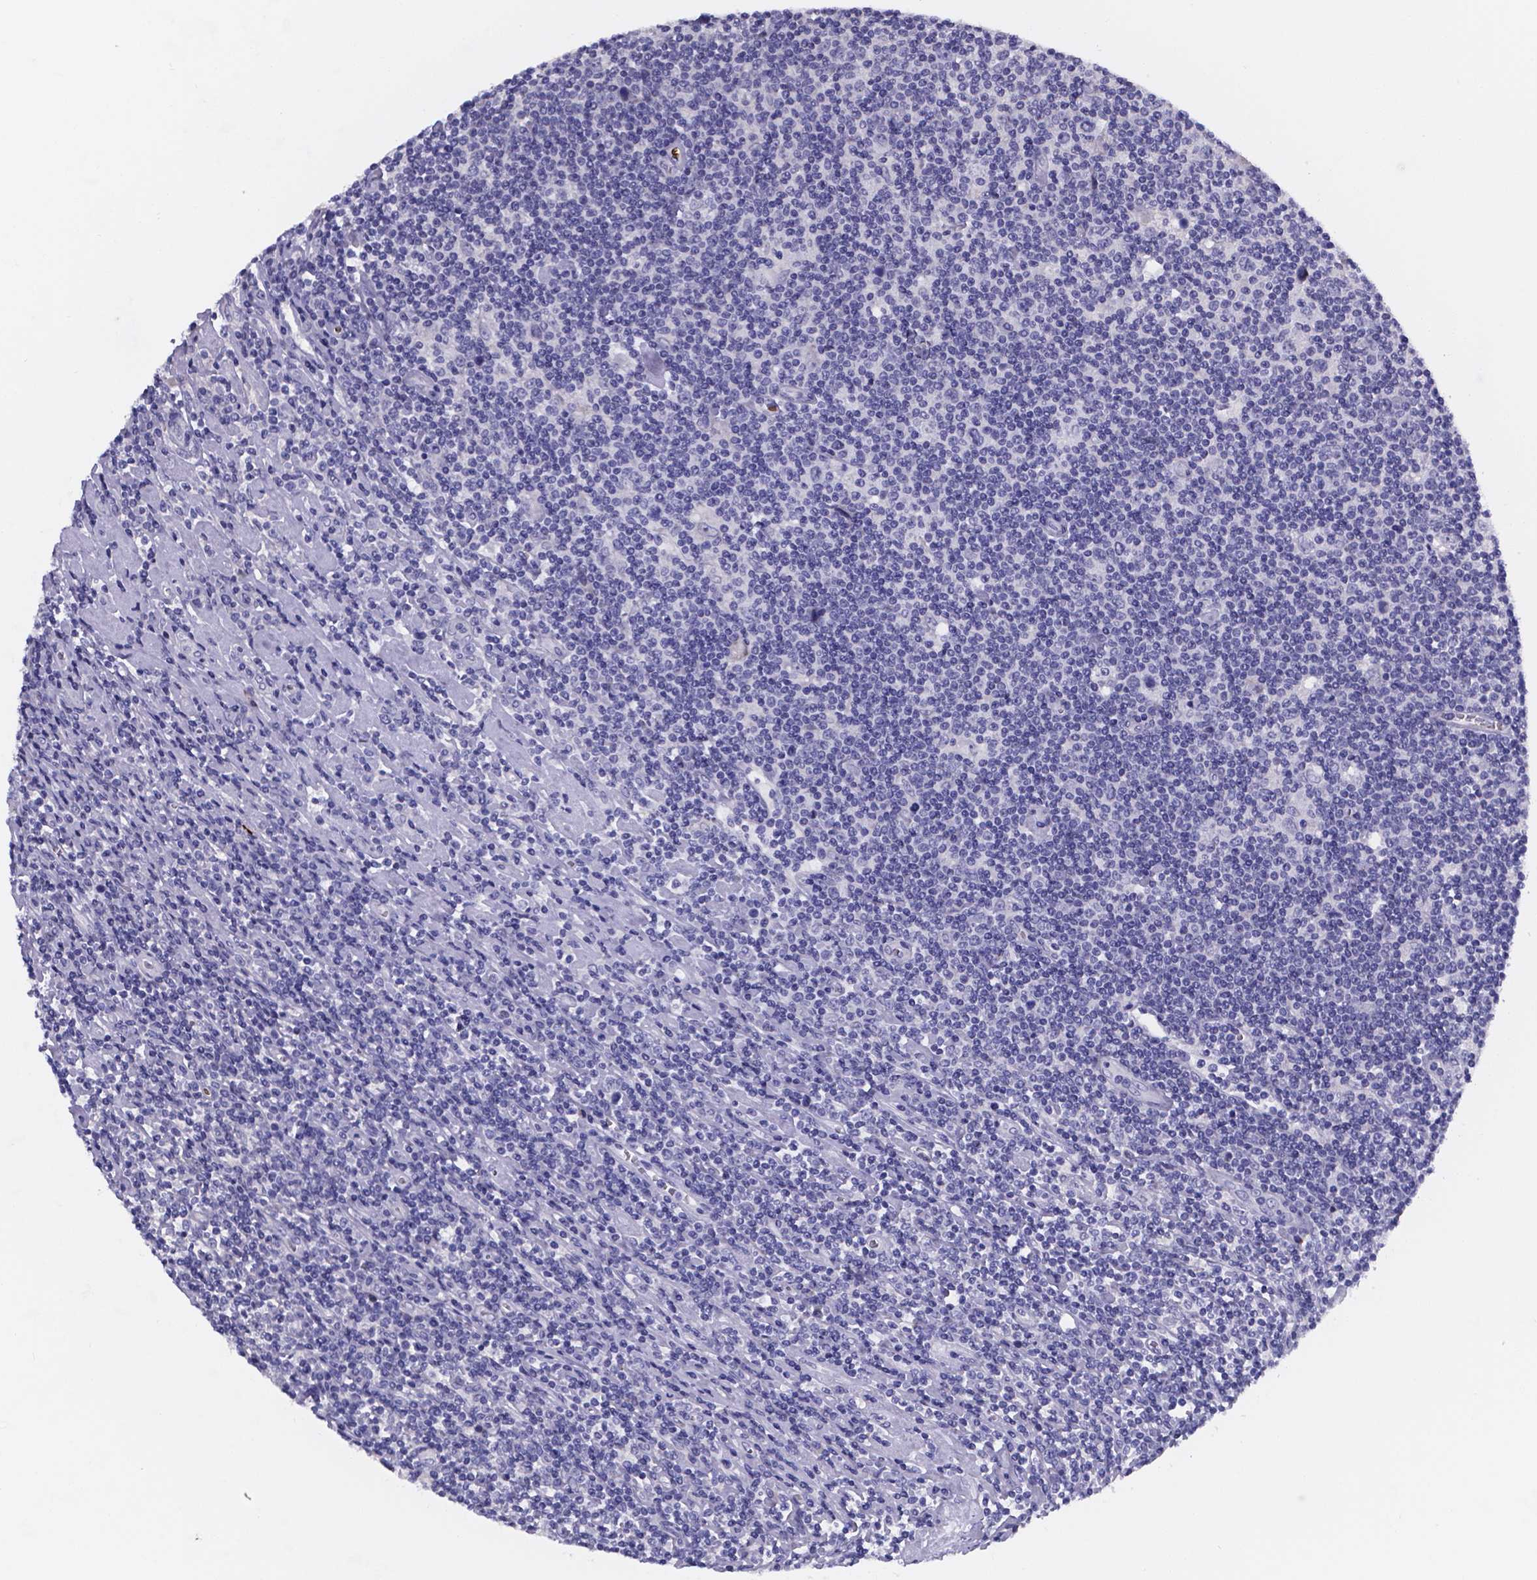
{"staining": {"intensity": "negative", "quantity": "none", "location": "none"}, "tissue": "lymphoma", "cell_type": "Tumor cells", "image_type": "cancer", "snomed": [{"axis": "morphology", "description": "Hodgkin's disease, NOS"}, {"axis": "topography", "description": "Lymph node"}], "caption": "This is an immunohistochemistry photomicrograph of human Hodgkin's disease. There is no staining in tumor cells.", "gene": "GABRA3", "patient": {"sex": "male", "age": 40}}